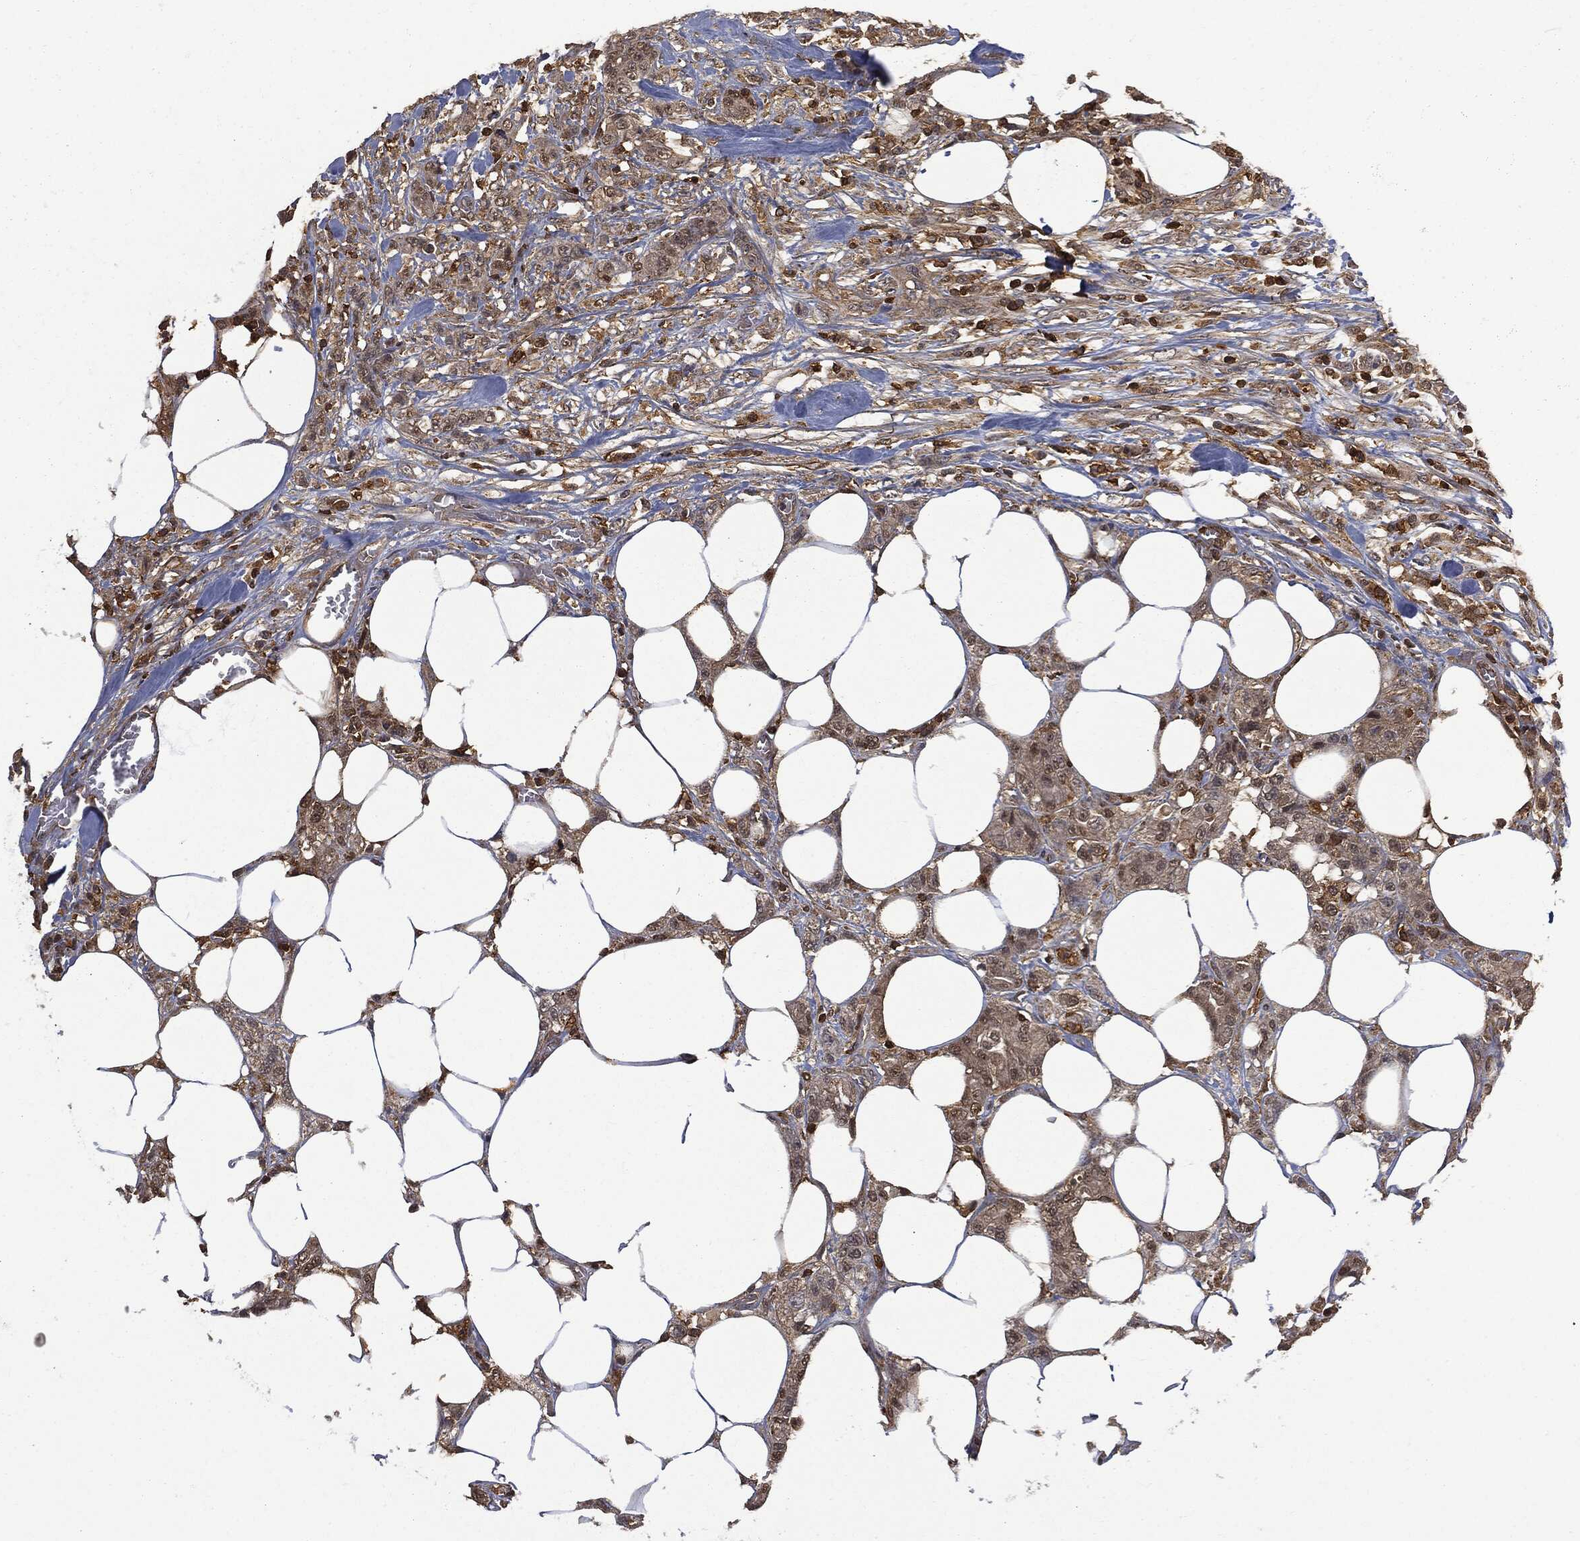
{"staining": {"intensity": "weak", "quantity": "25%-75%", "location": "cytoplasmic/membranous,nuclear"}, "tissue": "colorectal cancer", "cell_type": "Tumor cells", "image_type": "cancer", "snomed": [{"axis": "morphology", "description": "Adenocarcinoma, NOS"}, {"axis": "topography", "description": "Colon"}], "caption": "The micrograph exhibits immunohistochemical staining of adenocarcinoma (colorectal). There is weak cytoplasmic/membranous and nuclear expression is seen in approximately 25%-75% of tumor cells.", "gene": "PSMB10", "patient": {"sex": "female", "age": 48}}